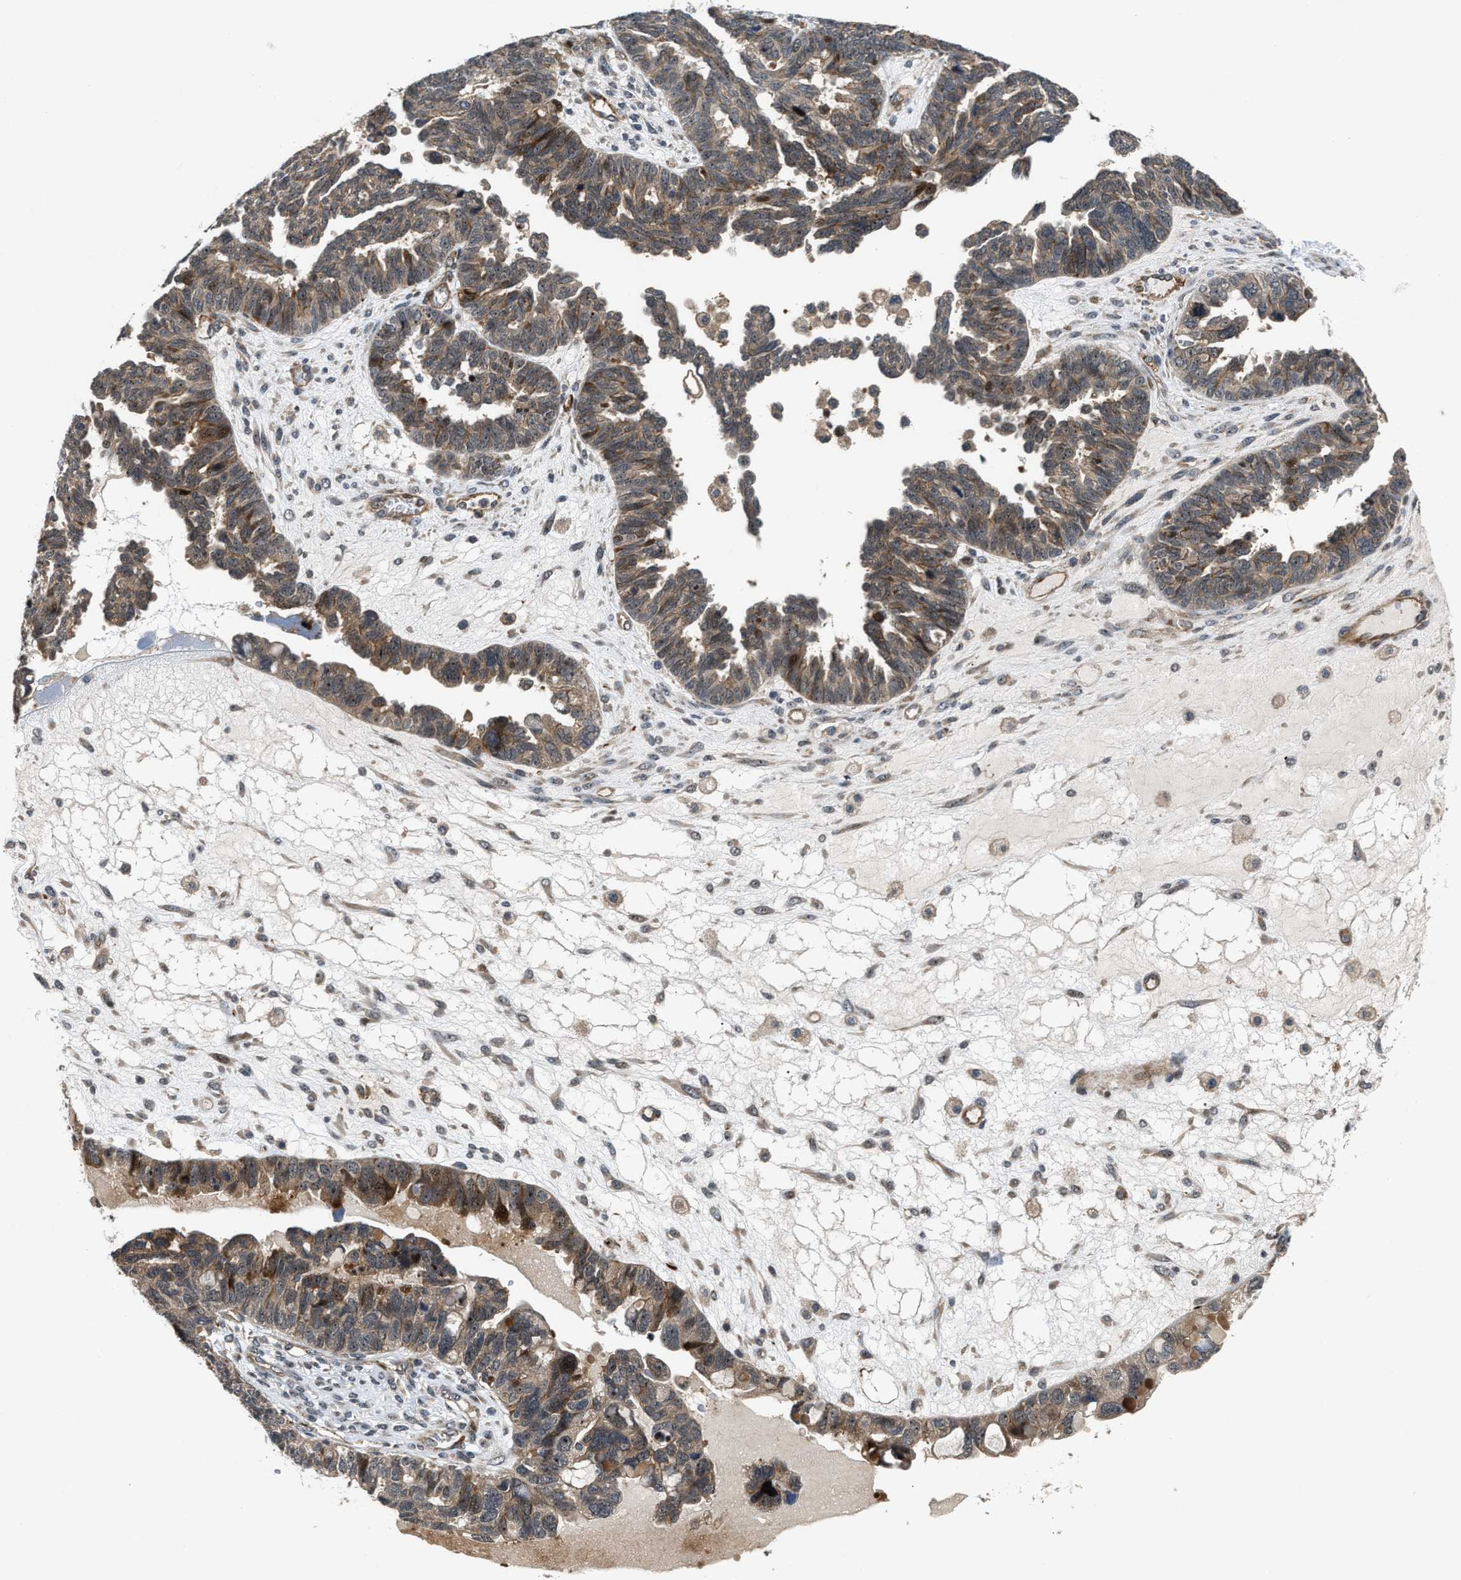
{"staining": {"intensity": "moderate", "quantity": ">75%", "location": "cytoplasmic/membranous,nuclear"}, "tissue": "ovarian cancer", "cell_type": "Tumor cells", "image_type": "cancer", "snomed": [{"axis": "morphology", "description": "Cystadenocarcinoma, serous, NOS"}, {"axis": "topography", "description": "Ovary"}], "caption": "Ovarian serous cystadenocarcinoma stained for a protein (brown) displays moderate cytoplasmic/membranous and nuclear positive staining in about >75% of tumor cells.", "gene": "ALDH3A2", "patient": {"sex": "female", "age": 79}}